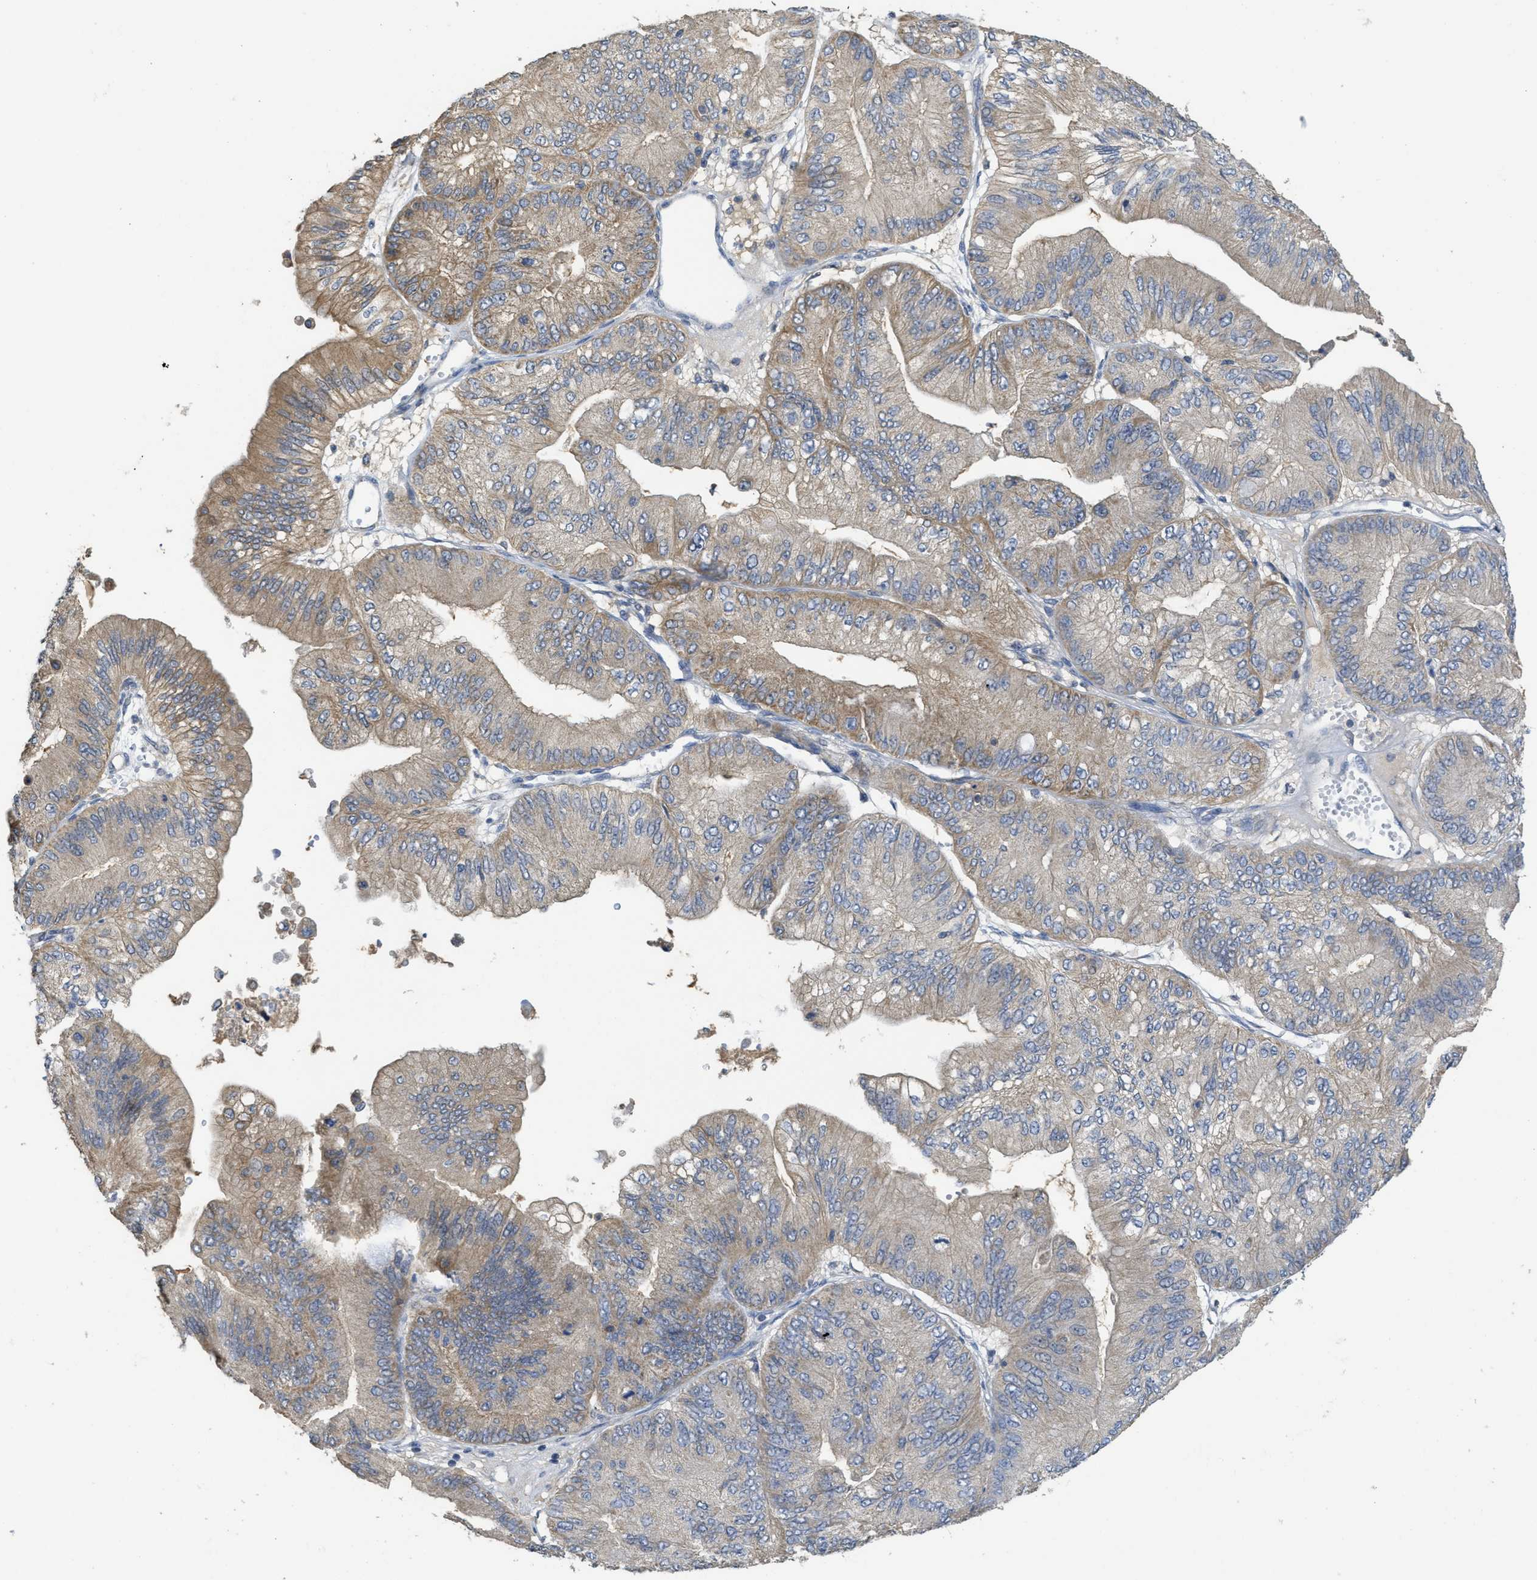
{"staining": {"intensity": "weak", "quantity": ">75%", "location": "cytoplasmic/membranous"}, "tissue": "ovarian cancer", "cell_type": "Tumor cells", "image_type": "cancer", "snomed": [{"axis": "morphology", "description": "Cystadenocarcinoma, mucinous, NOS"}, {"axis": "topography", "description": "Ovary"}], "caption": "Ovarian mucinous cystadenocarcinoma stained with a brown dye reveals weak cytoplasmic/membranous positive positivity in approximately >75% of tumor cells.", "gene": "SFXN2", "patient": {"sex": "female", "age": 61}}